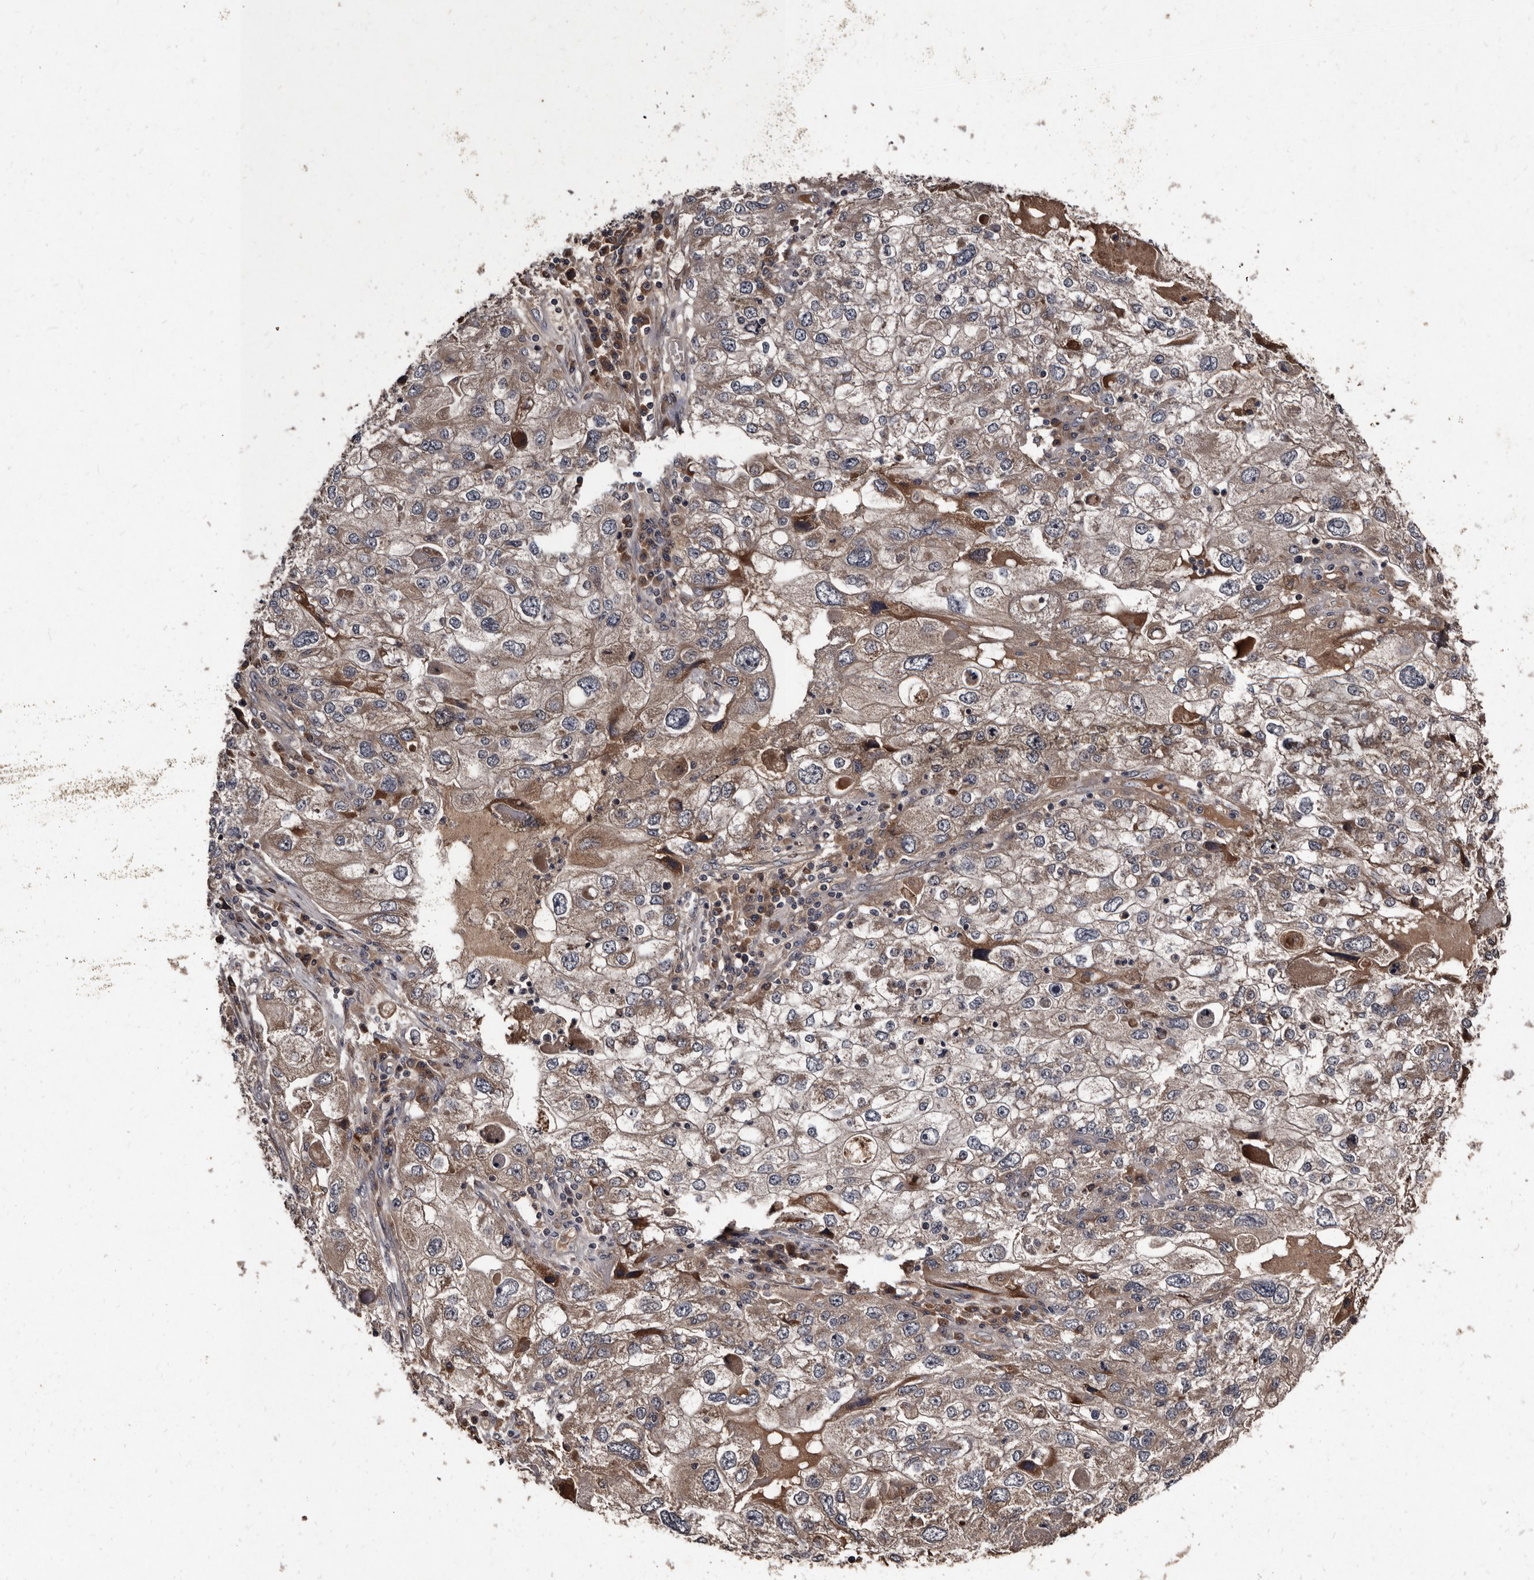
{"staining": {"intensity": "moderate", "quantity": "<25%", "location": "cytoplasmic/membranous"}, "tissue": "endometrial cancer", "cell_type": "Tumor cells", "image_type": "cancer", "snomed": [{"axis": "morphology", "description": "Adenocarcinoma, NOS"}, {"axis": "topography", "description": "Endometrium"}], "caption": "Endometrial cancer (adenocarcinoma) tissue exhibits moderate cytoplasmic/membranous expression in about <25% of tumor cells, visualized by immunohistochemistry.", "gene": "PMVK", "patient": {"sex": "female", "age": 49}}